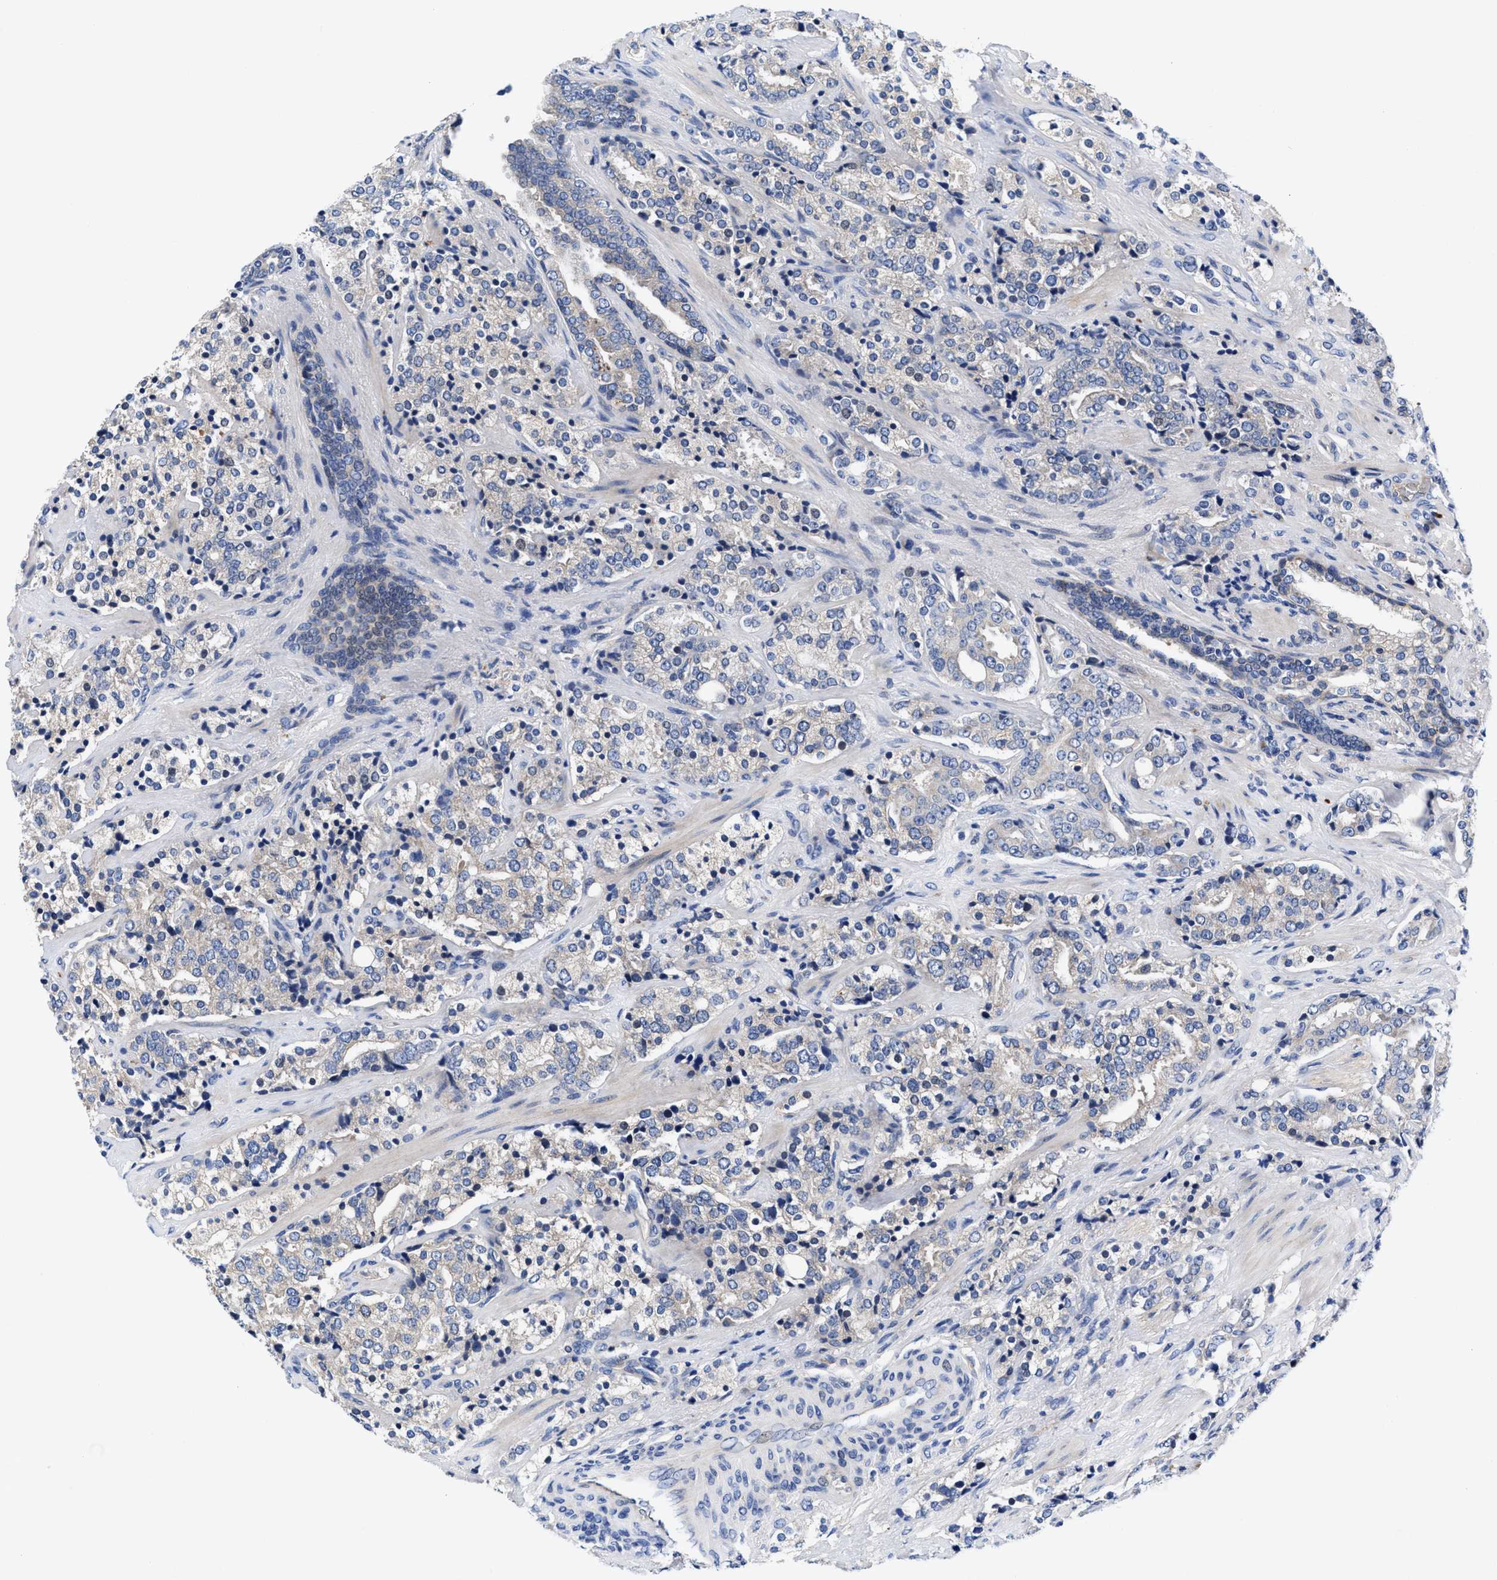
{"staining": {"intensity": "negative", "quantity": "none", "location": "none"}, "tissue": "prostate cancer", "cell_type": "Tumor cells", "image_type": "cancer", "snomed": [{"axis": "morphology", "description": "Adenocarcinoma, High grade"}, {"axis": "topography", "description": "Prostate"}], "caption": "Immunohistochemical staining of prostate cancer exhibits no significant expression in tumor cells. The staining was performed using DAB to visualize the protein expression in brown, while the nuclei were stained in blue with hematoxylin (Magnification: 20x).", "gene": "DHRS13", "patient": {"sex": "male", "age": 71}}